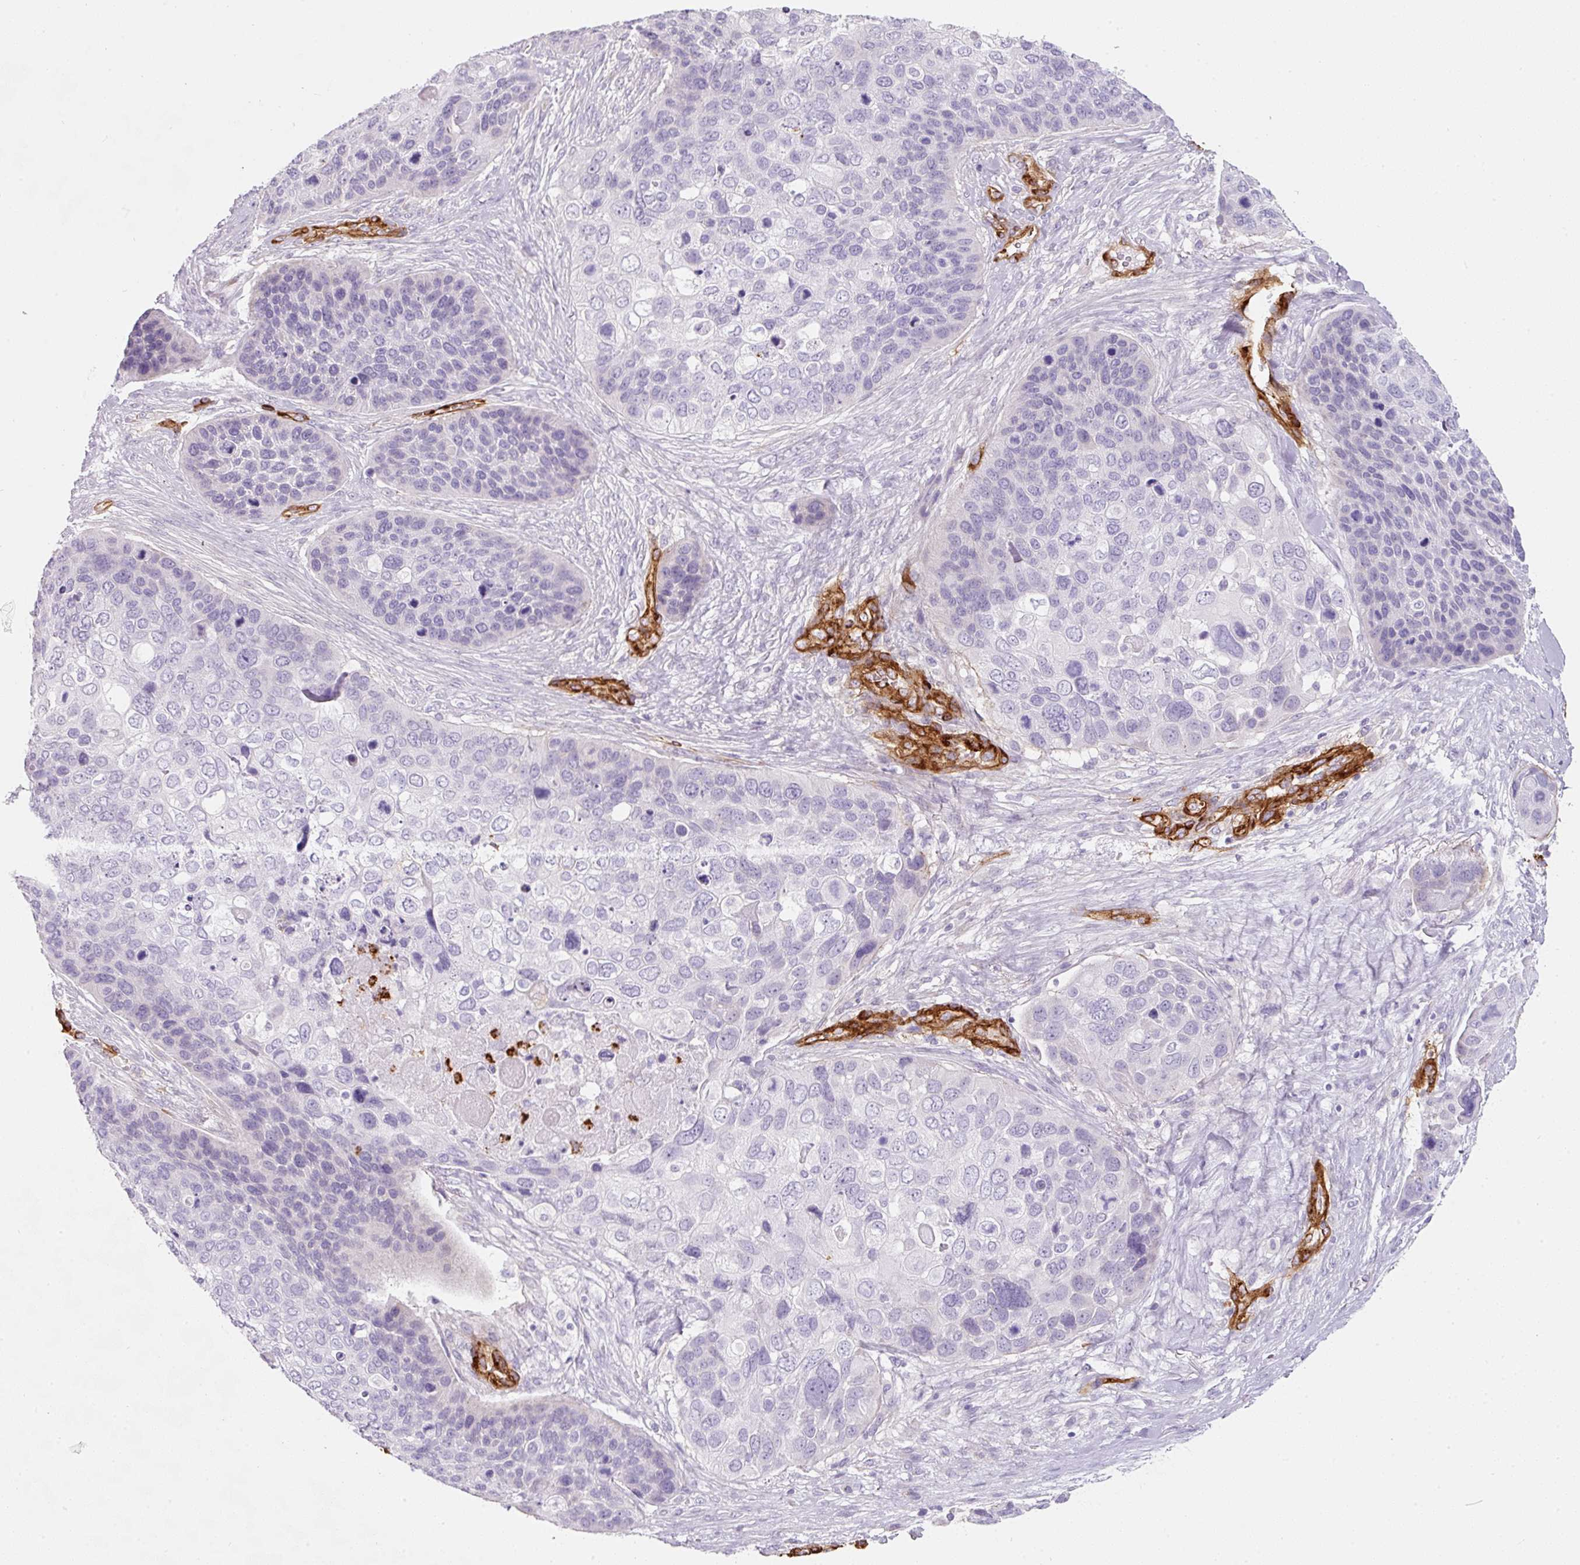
{"staining": {"intensity": "negative", "quantity": "none", "location": "none"}, "tissue": "skin cancer", "cell_type": "Tumor cells", "image_type": "cancer", "snomed": [{"axis": "morphology", "description": "Basal cell carcinoma"}, {"axis": "topography", "description": "Skin"}], "caption": "Immunohistochemistry histopathology image of neoplastic tissue: human skin basal cell carcinoma stained with DAB (3,3'-diaminobenzidine) shows no significant protein positivity in tumor cells.", "gene": "LOXL4", "patient": {"sex": "female", "age": 74}}